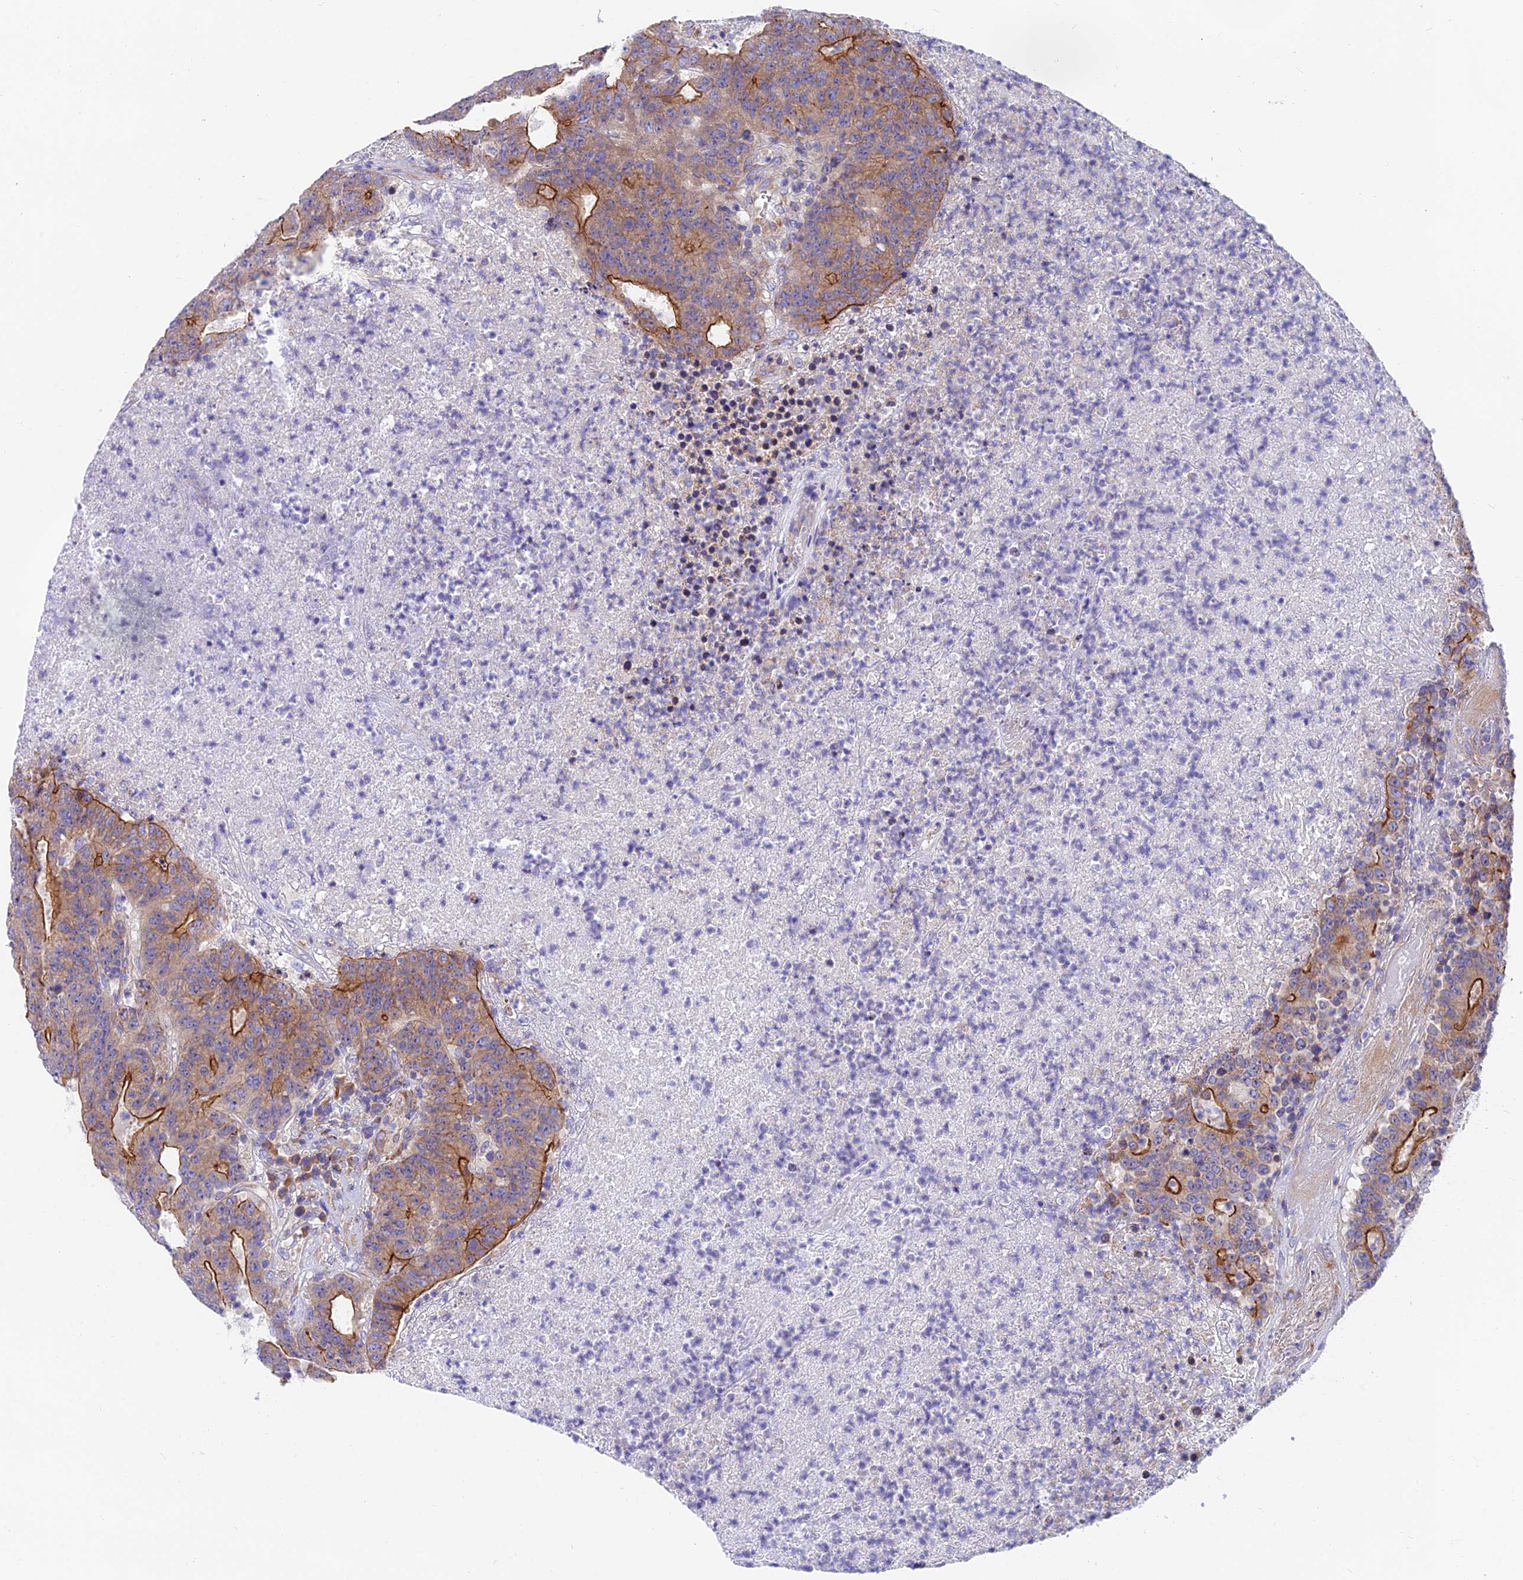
{"staining": {"intensity": "strong", "quantity": "25%-75%", "location": "cytoplasmic/membranous"}, "tissue": "colorectal cancer", "cell_type": "Tumor cells", "image_type": "cancer", "snomed": [{"axis": "morphology", "description": "Adenocarcinoma, NOS"}, {"axis": "topography", "description": "Colon"}], "caption": "Immunohistochemical staining of colorectal adenocarcinoma demonstrates strong cytoplasmic/membranous protein positivity in about 25%-75% of tumor cells. Nuclei are stained in blue.", "gene": "MVB12A", "patient": {"sex": "female", "age": 75}}